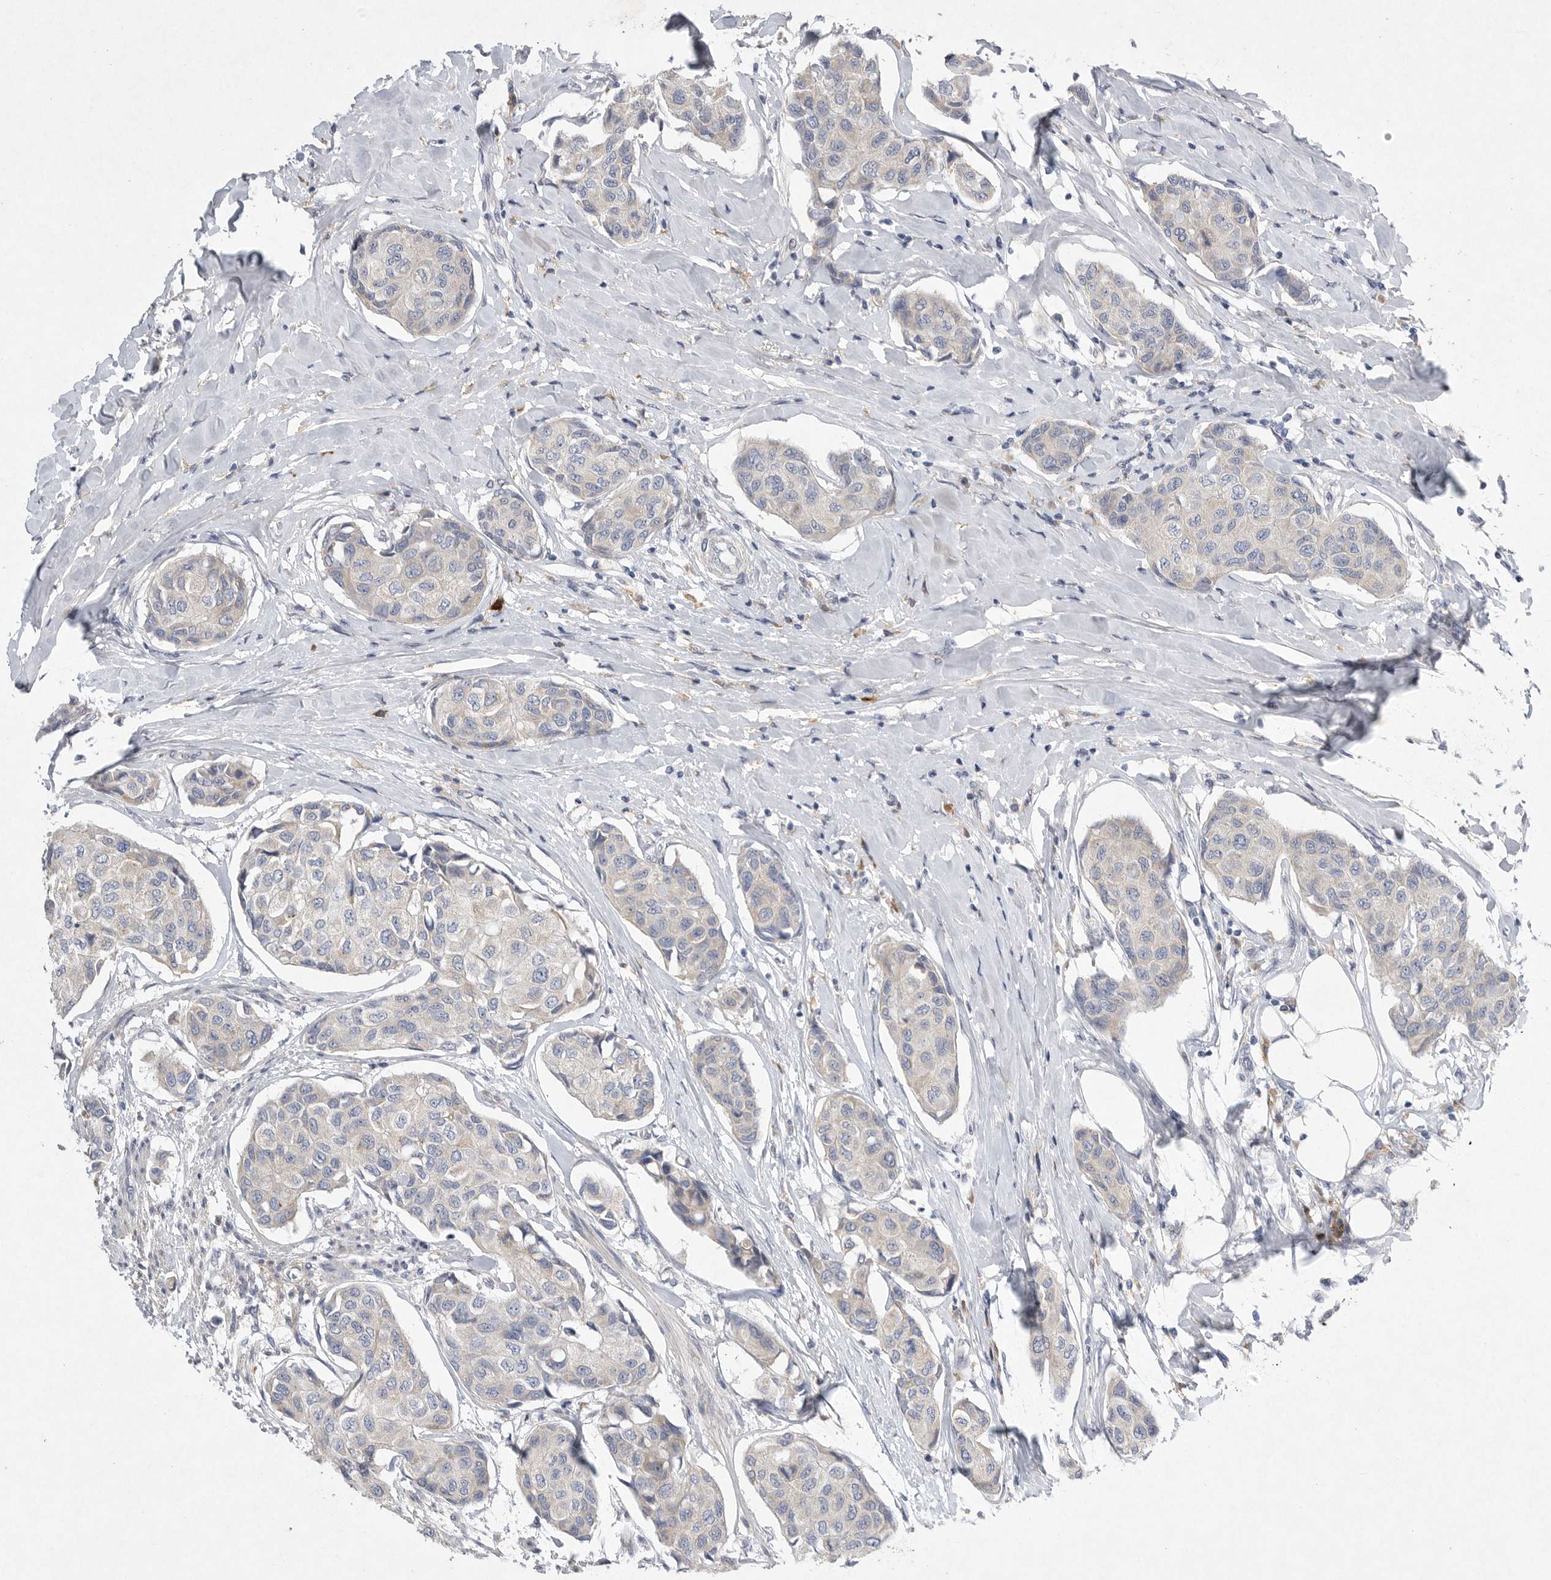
{"staining": {"intensity": "negative", "quantity": "none", "location": "none"}, "tissue": "breast cancer", "cell_type": "Tumor cells", "image_type": "cancer", "snomed": [{"axis": "morphology", "description": "Duct carcinoma"}, {"axis": "topography", "description": "Breast"}], "caption": "The micrograph reveals no significant staining in tumor cells of breast cancer.", "gene": "EDEM3", "patient": {"sex": "female", "age": 80}}